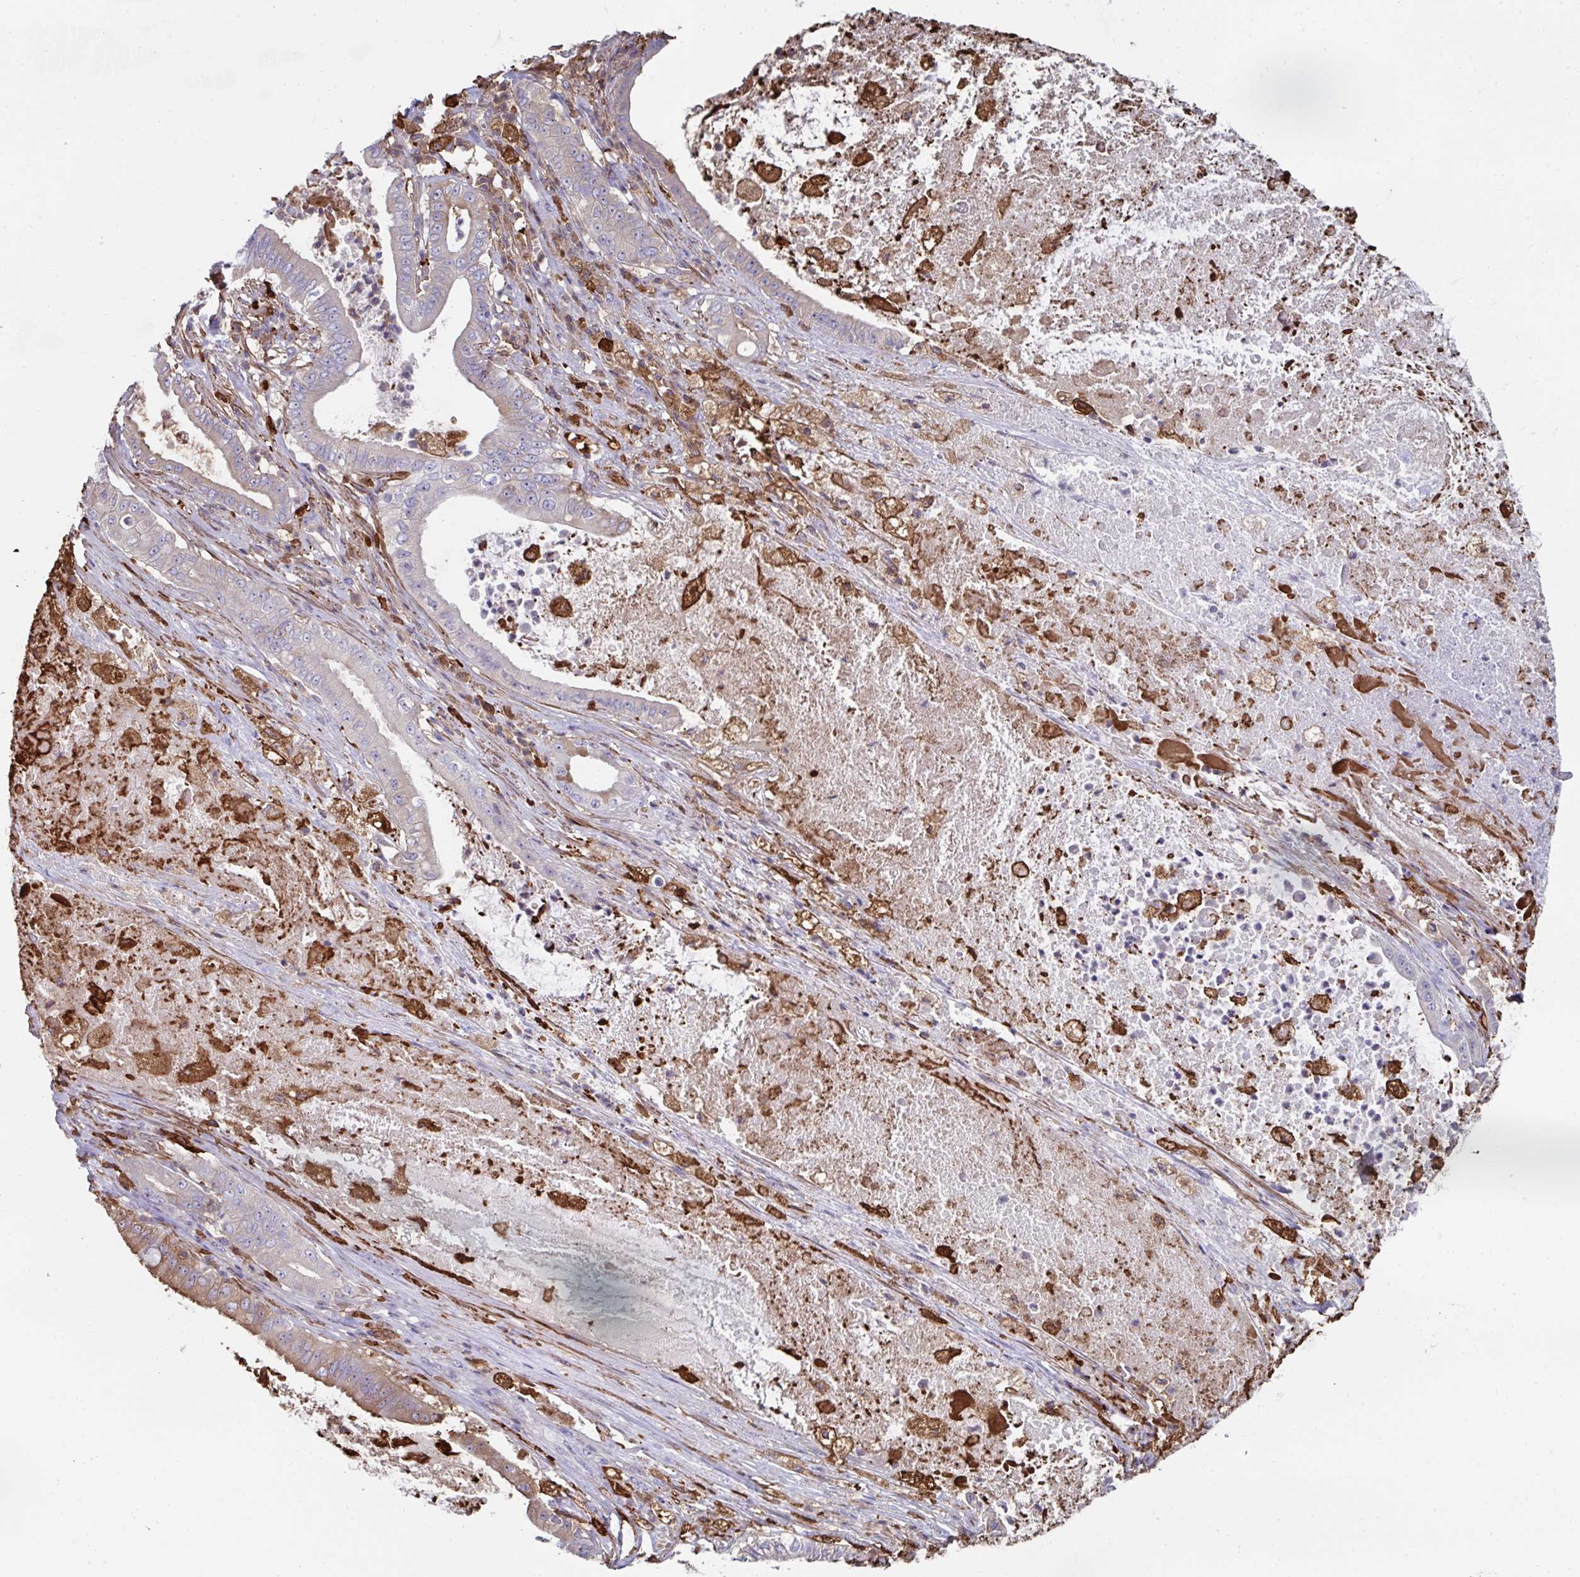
{"staining": {"intensity": "weak", "quantity": "<25%", "location": "cytoplasmic/membranous"}, "tissue": "pancreatic cancer", "cell_type": "Tumor cells", "image_type": "cancer", "snomed": [{"axis": "morphology", "description": "Adenocarcinoma, NOS"}, {"axis": "topography", "description": "Pancreas"}], "caption": "The photomicrograph demonstrates no significant positivity in tumor cells of pancreatic cancer.", "gene": "FBXL13", "patient": {"sex": "male", "age": 71}}